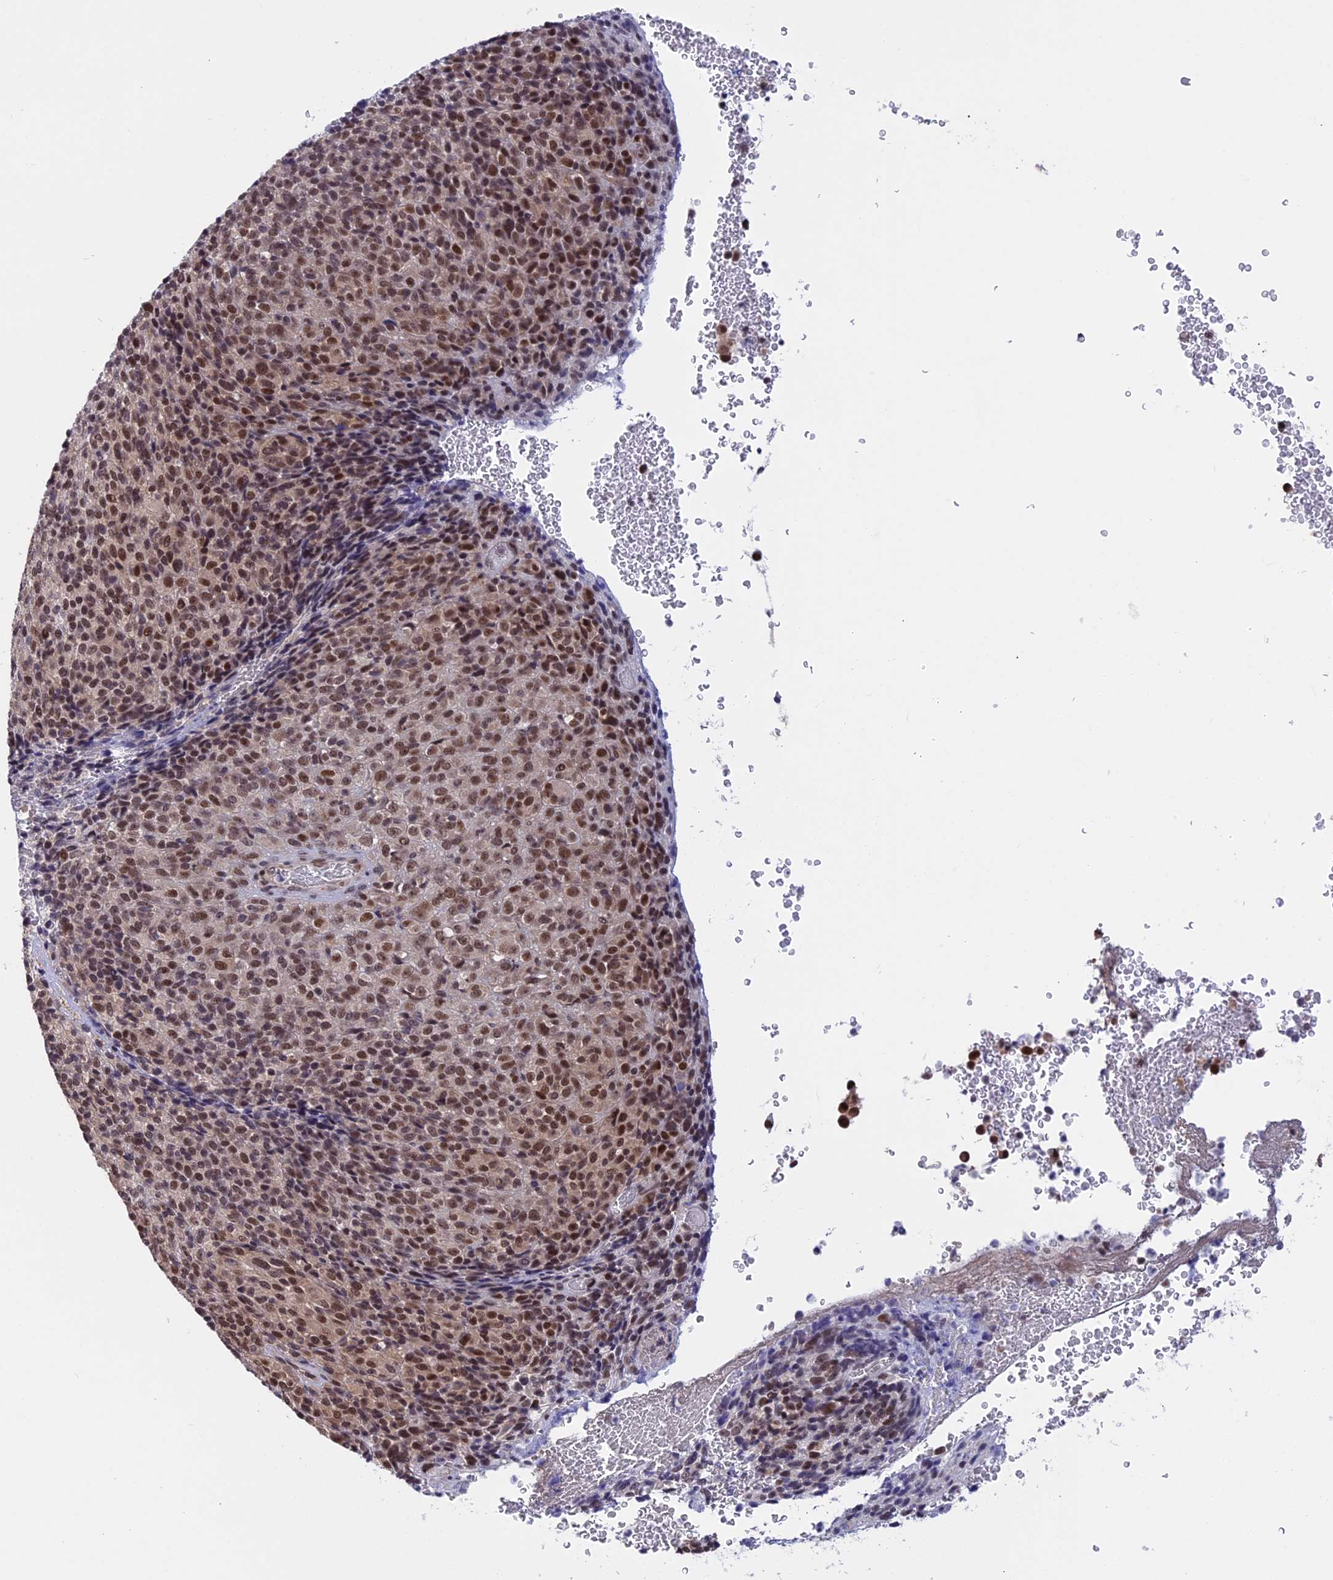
{"staining": {"intensity": "moderate", "quantity": ">75%", "location": "nuclear"}, "tissue": "melanoma", "cell_type": "Tumor cells", "image_type": "cancer", "snomed": [{"axis": "morphology", "description": "Malignant melanoma, Metastatic site"}, {"axis": "topography", "description": "Brain"}], "caption": "Approximately >75% of tumor cells in human melanoma display moderate nuclear protein expression as visualized by brown immunohistochemical staining.", "gene": "POLR2C", "patient": {"sex": "female", "age": 56}}